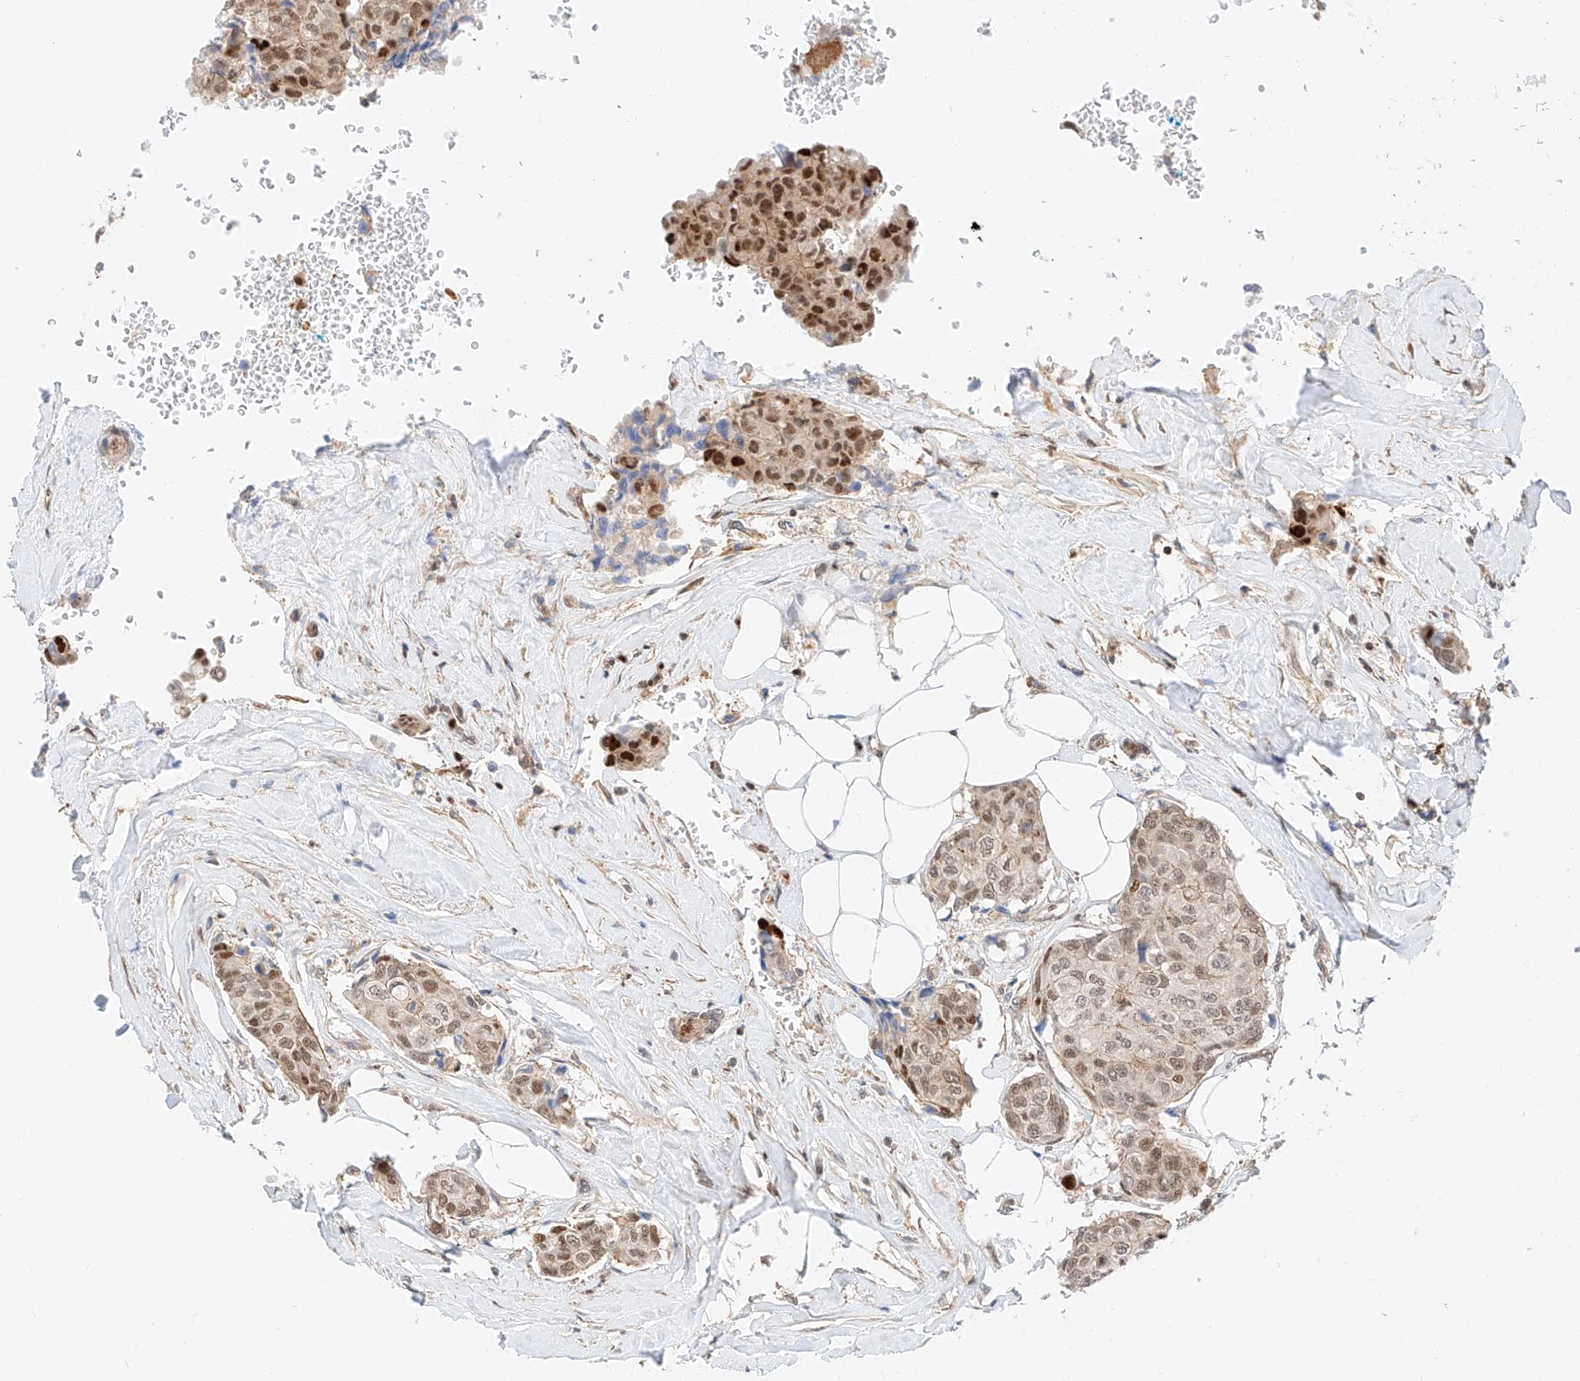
{"staining": {"intensity": "moderate", "quantity": ">75%", "location": "nuclear"}, "tissue": "breast cancer", "cell_type": "Tumor cells", "image_type": "cancer", "snomed": [{"axis": "morphology", "description": "Duct carcinoma"}, {"axis": "topography", "description": "Breast"}], "caption": "Protein staining reveals moderate nuclear staining in approximately >75% of tumor cells in breast cancer (intraductal carcinoma). (IHC, brightfield microscopy, high magnification).", "gene": "HDAC9", "patient": {"sex": "female", "age": 80}}